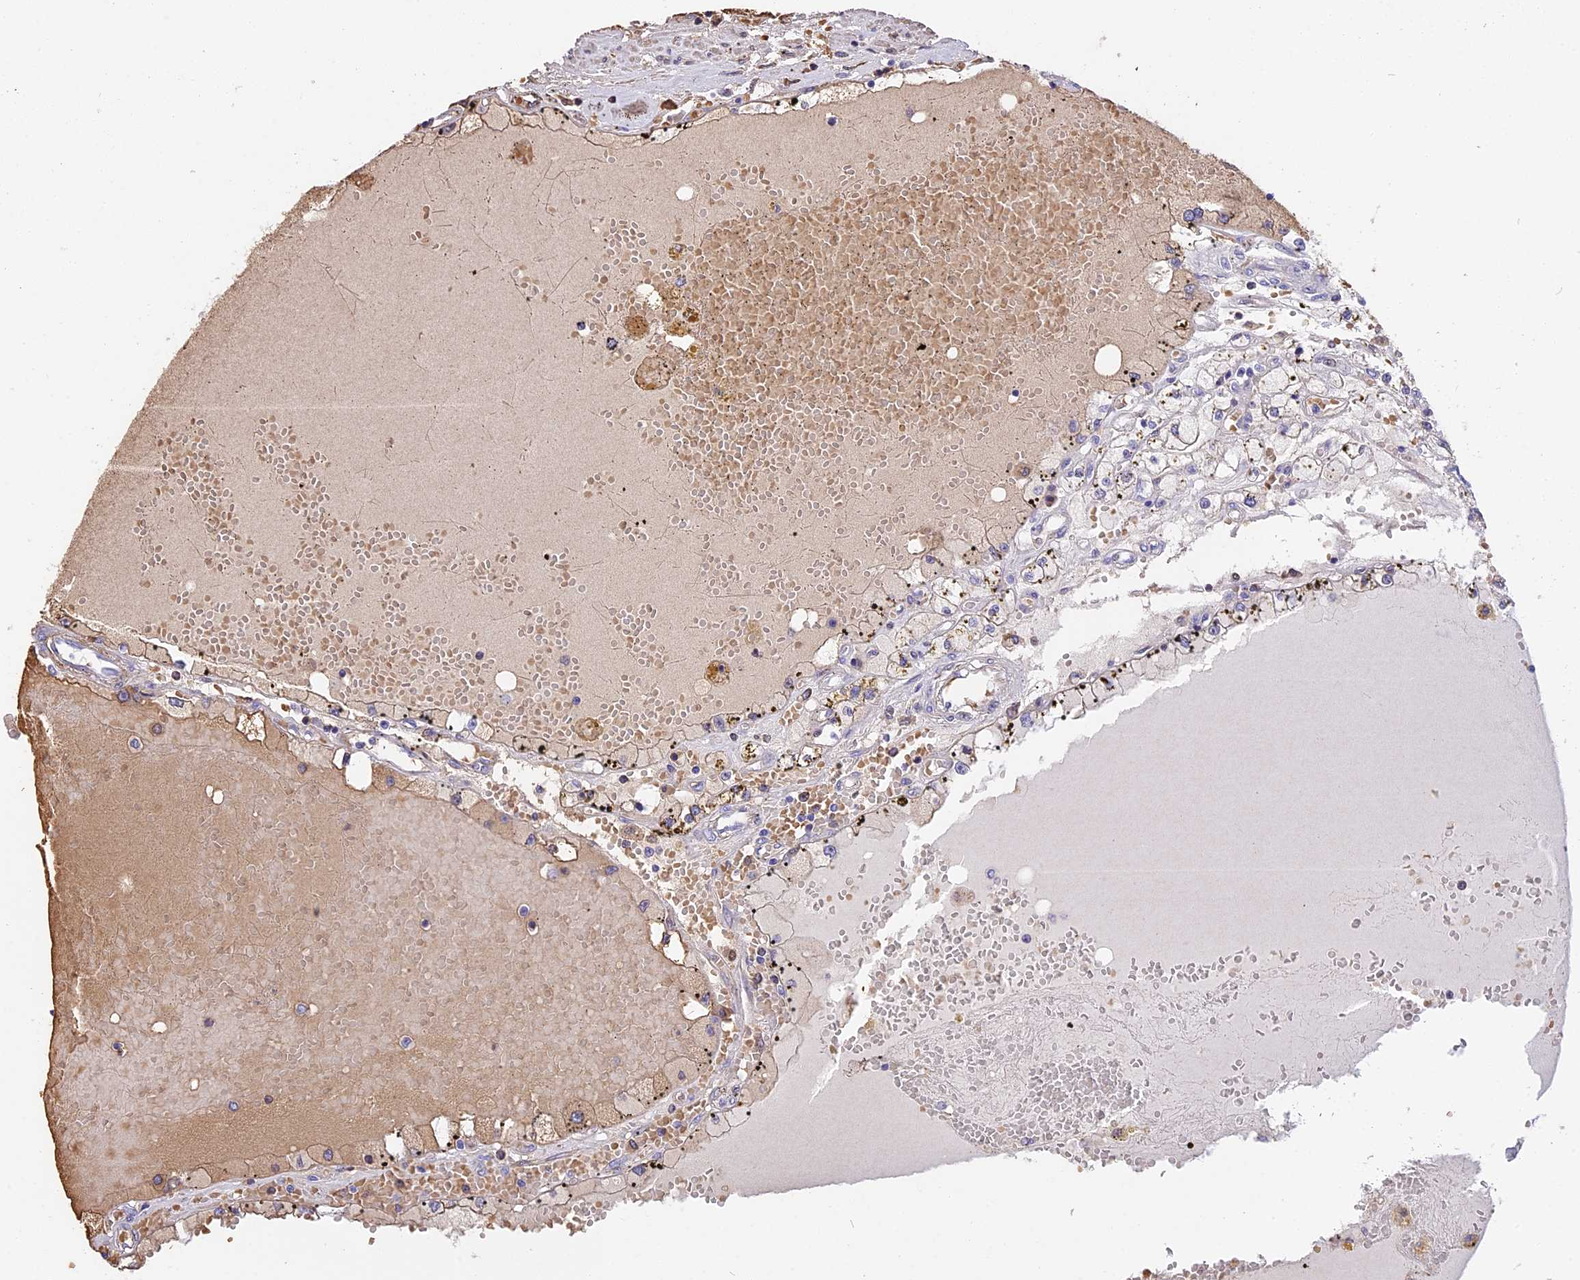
{"staining": {"intensity": "weak", "quantity": "<25%", "location": "cytoplasmic/membranous"}, "tissue": "renal cancer", "cell_type": "Tumor cells", "image_type": "cancer", "snomed": [{"axis": "morphology", "description": "Adenocarcinoma, NOS"}, {"axis": "topography", "description": "Kidney"}], "caption": "The image displays no staining of tumor cells in adenocarcinoma (renal).", "gene": "TNNC2", "patient": {"sex": "male", "age": 56}}